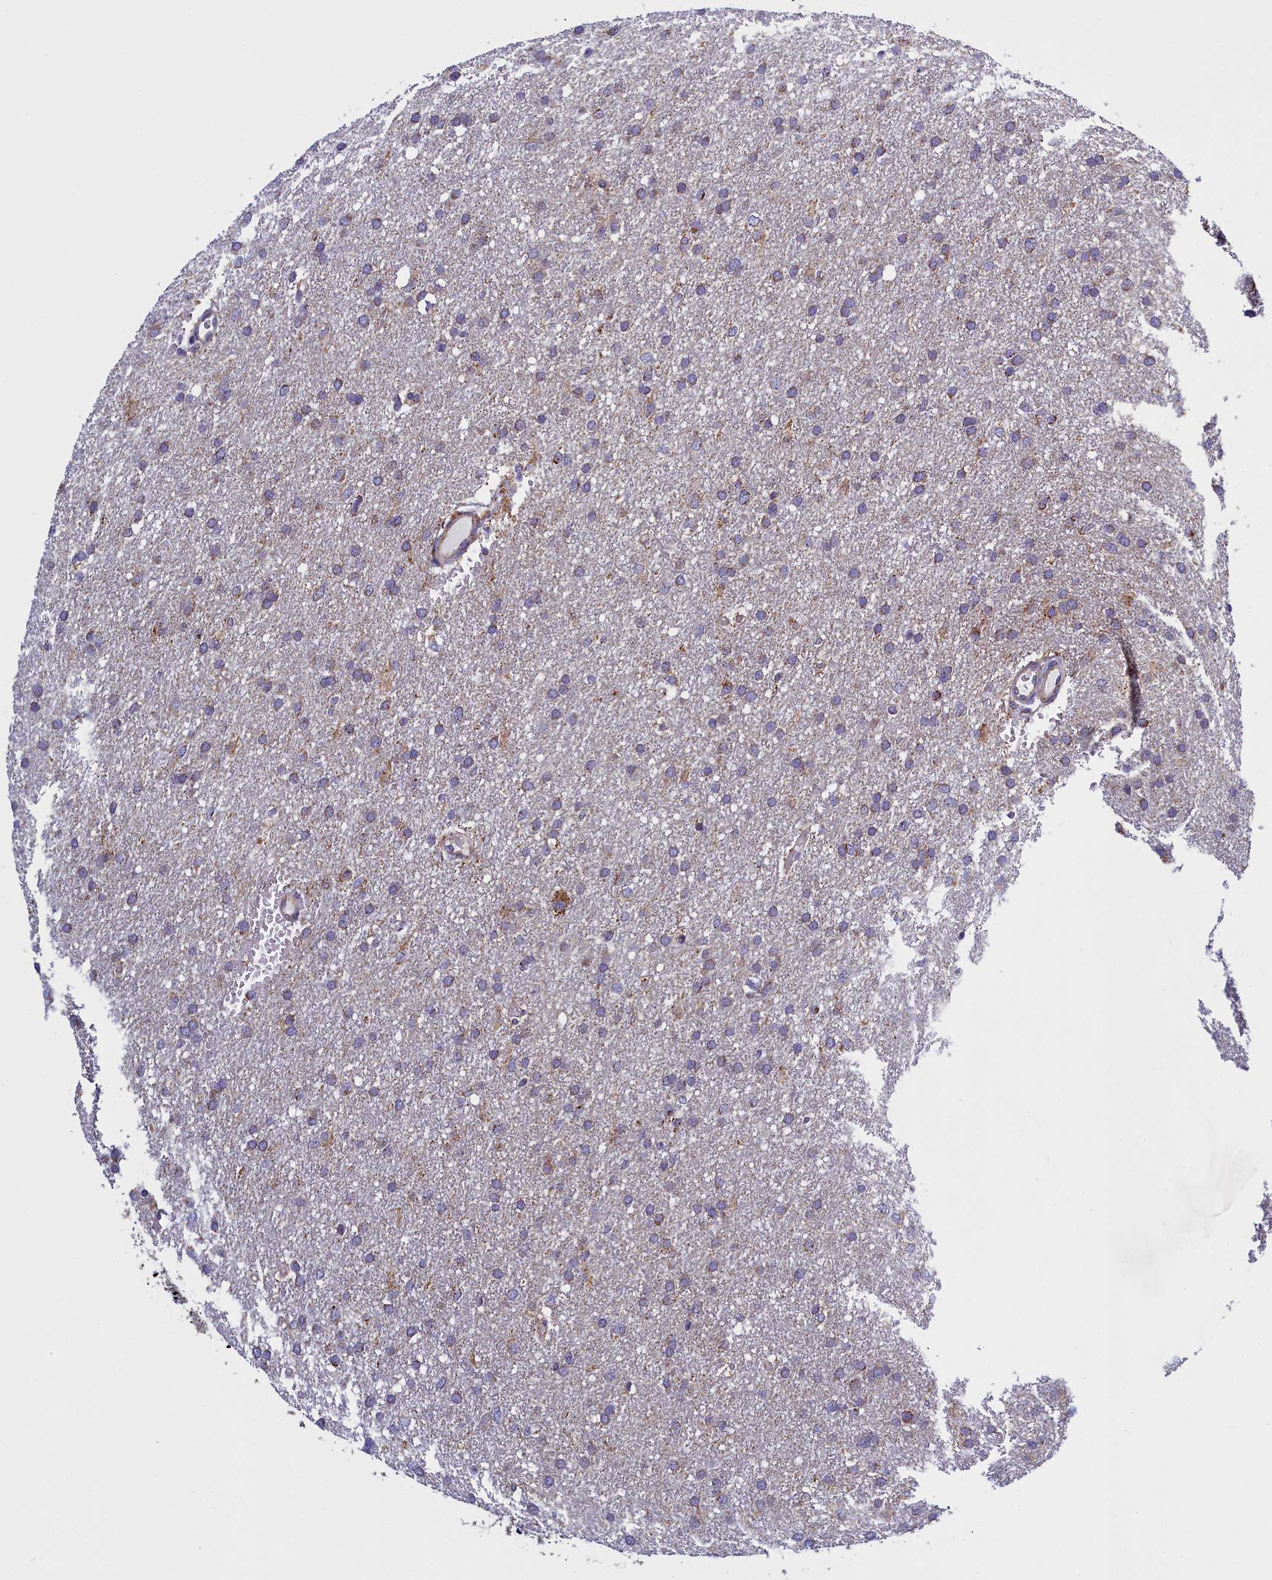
{"staining": {"intensity": "weak", "quantity": "<25%", "location": "cytoplasmic/membranous"}, "tissue": "glioma", "cell_type": "Tumor cells", "image_type": "cancer", "snomed": [{"axis": "morphology", "description": "Glioma, malignant, High grade"}, {"axis": "topography", "description": "Cerebral cortex"}], "caption": "Immunohistochemical staining of glioma shows no significant staining in tumor cells. Brightfield microscopy of immunohistochemistry stained with DAB (3,3'-diaminobenzidine) (brown) and hematoxylin (blue), captured at high magnification.", "gene": "IFT122", "patient": {"sex": "female", "age": 36}}